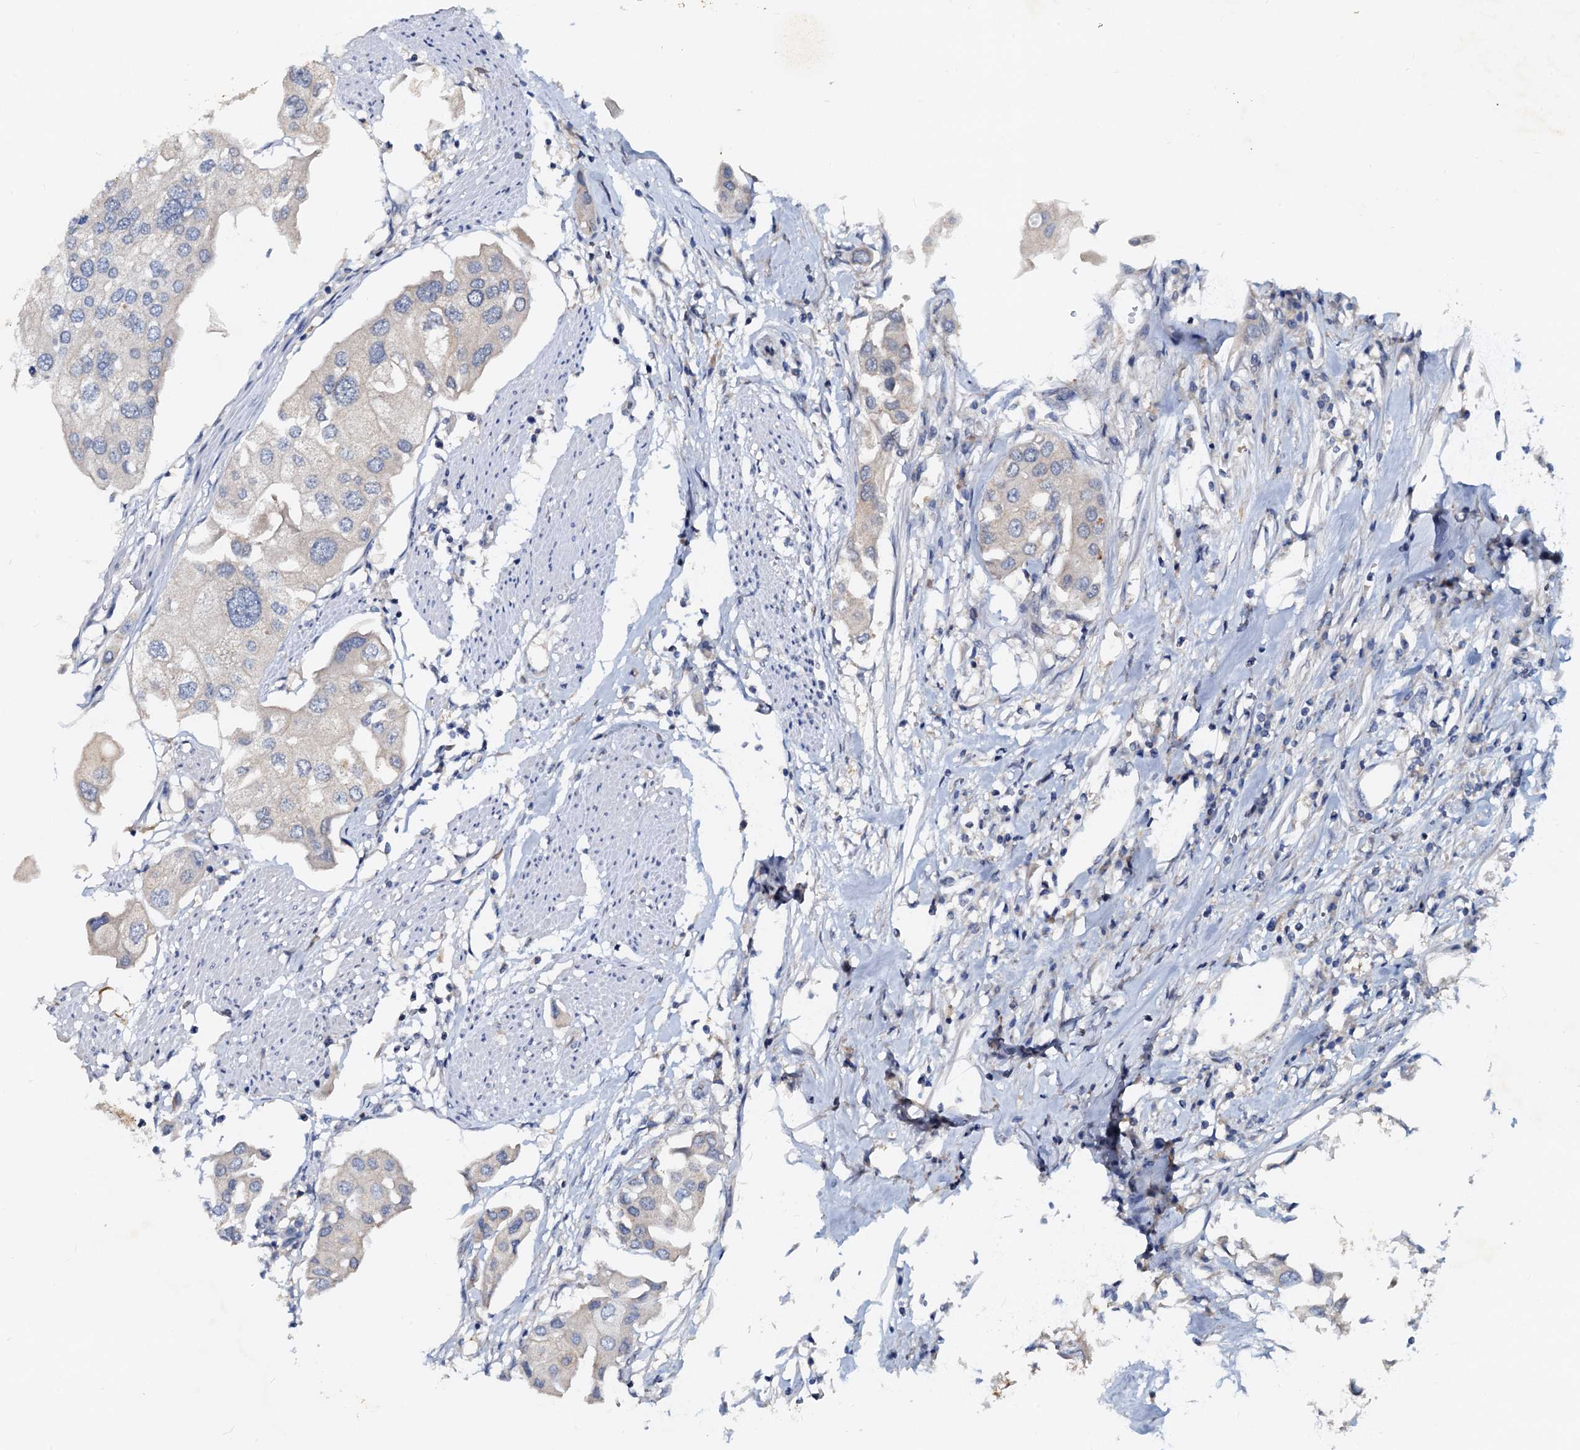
{"staining": {"intensity": "negative", "quantity": "none", "location": "none"}, "tissue": "urothelial cancer", "cell_type": "Tumor cells", "image_type": "cancer", "snomed": [{"axis": "morphology", "description": "Urothelial carcinoma, High grade"}, {"axis": "topography", "description": "Urinary bladder"}], "caption": "This photomicrograph is of urothelial cancer stained with IHC to label a protein in brown with the nuclei are counter-stained blue. There is no staining in tumor cells.", "gene": "PTGES3", "patient": {"sex": "male", "age": 64}}